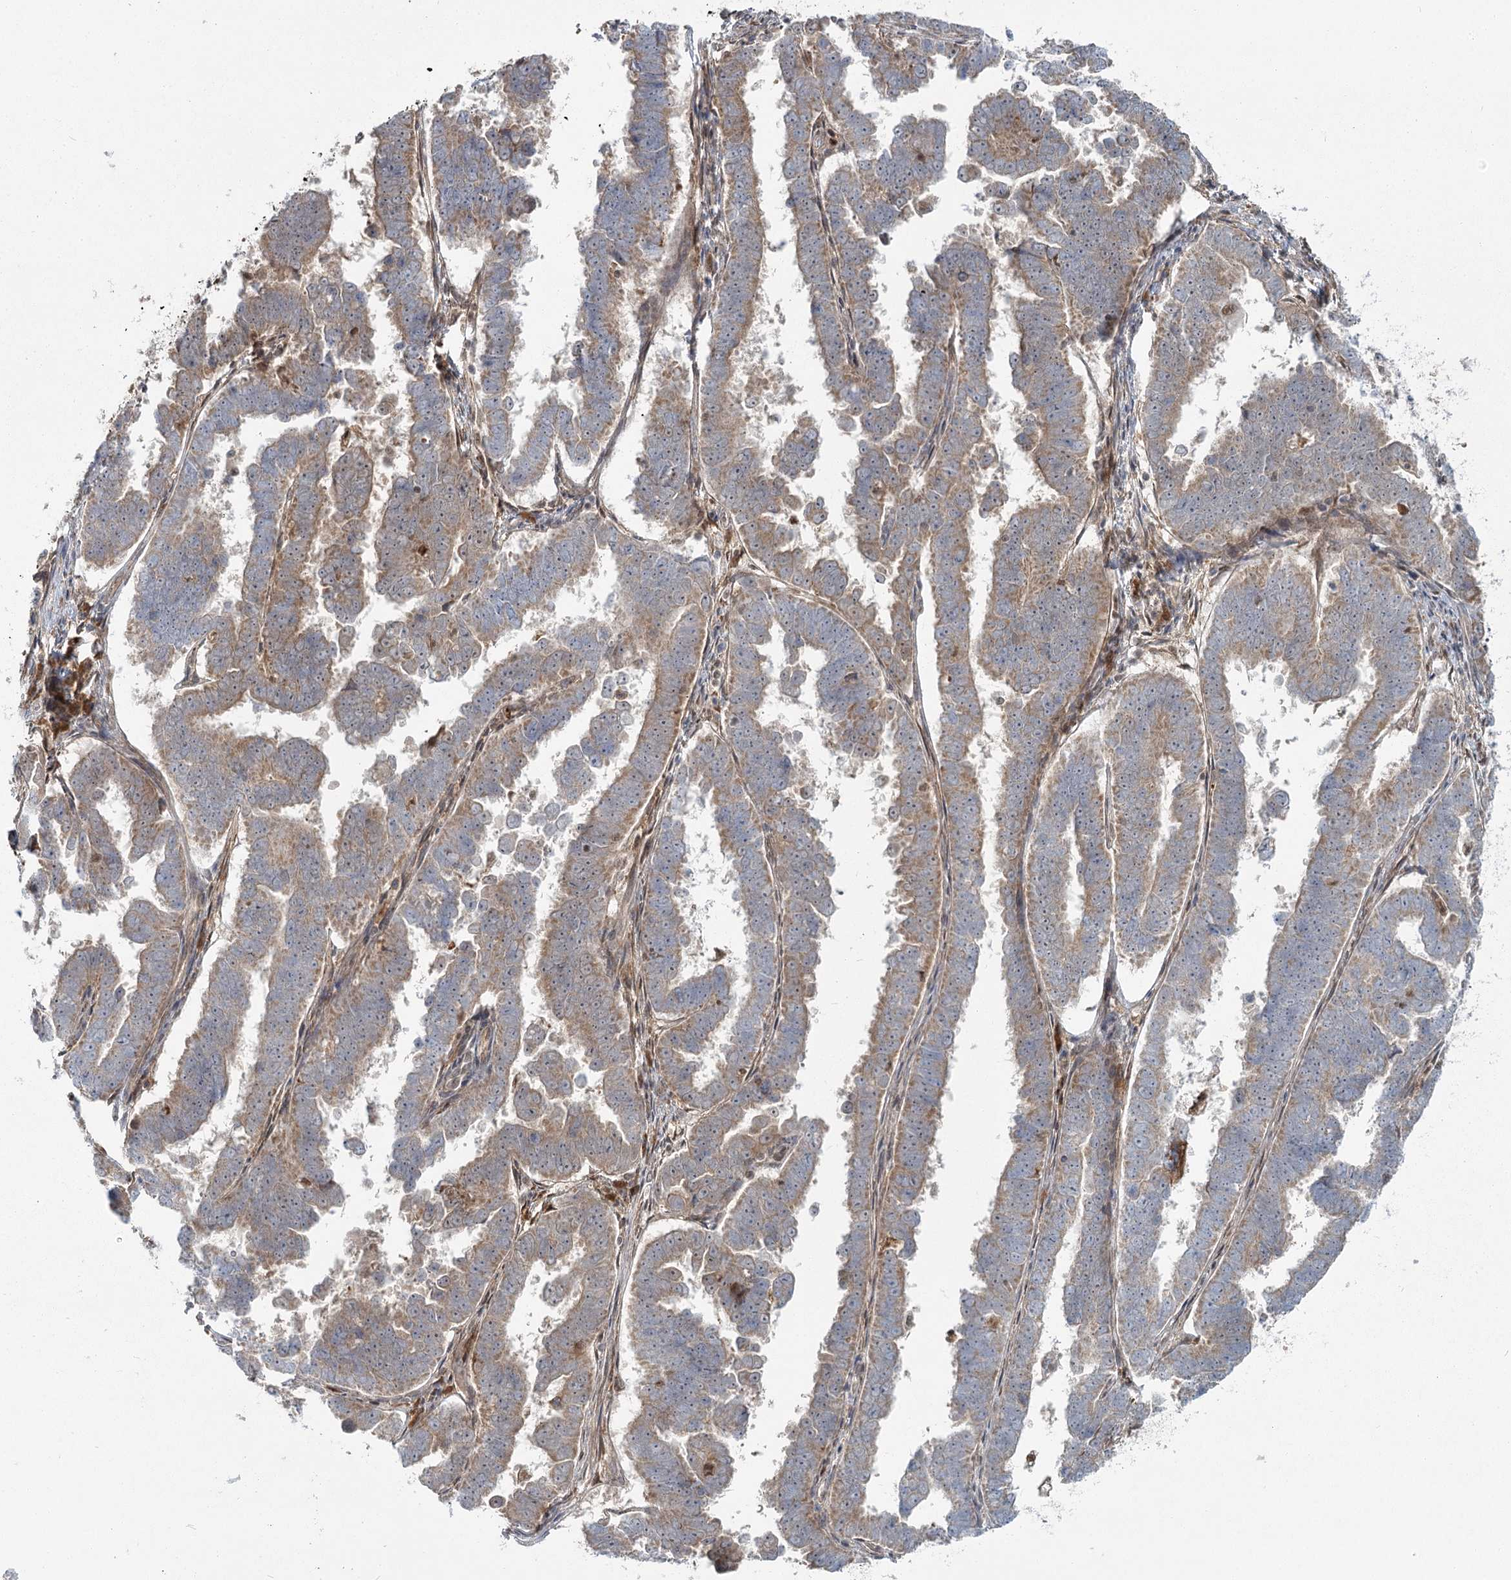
{"staining": {"intensity": "moderate", "quantity": "25%-75%", "location": "cytoplasmic/membranous"}, "tissue": "endometrial cancer", "cell_type": "Tumor cells", "image_type": "cancer", "snomed": [{"axis": "morphology", "description": "Adenocarcinoma, NOS"}, {"axis": "topography", "description": "Endometrium"}], "caption": "Adenocarcinoma (endometrial) stained with DAB immunohistochemistry (IHC) shows medium levels of moderate cytoplasmic/membranous staining in about 25%-75% of tumor cells. (DAB = brown stain, brightfield microscopy at high magnification).", "gene": "THNSL1", "patient": {"sex": "female", "age": 75}}